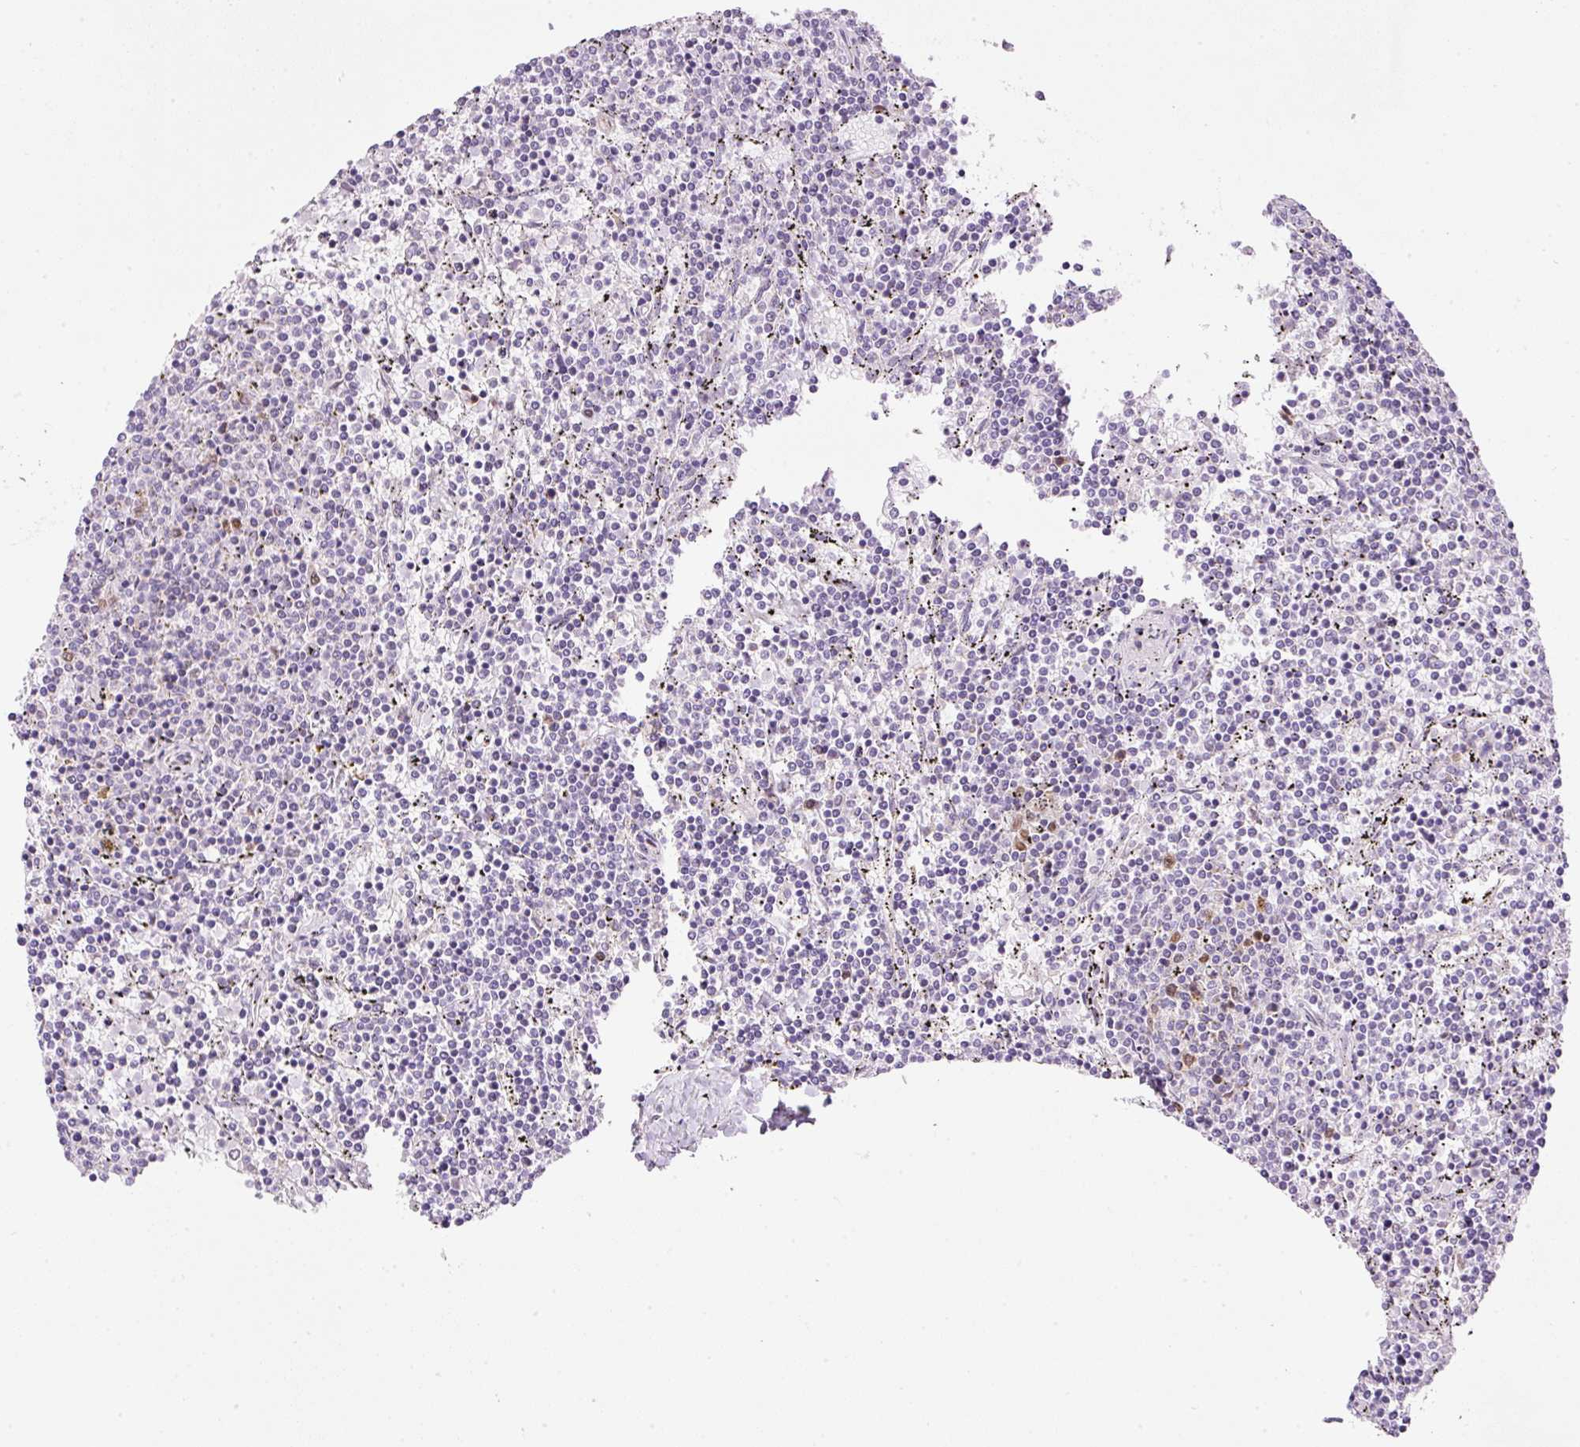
{"staining": {"intensity": "negative", "quantity": "none", "location": "none"}, "tissue": "lymphoma", "cell_type": "Tumor cells", "image_type": "cancer", "snomed": [{"axis": "morphology", "description": "Malignant lymphoma, non-Hodgkin's type, Low grade"}, {"axis": "topography", "description": "Spleen"}], "caption": "This is an immunohistochemistry (IHC) image of human low-grade malignant lymphoma, non-Hodgkin's type. There is no staining in tumor cells.", "gene": "KPNA2", "patient": {"sex": "female", "age": 50}}